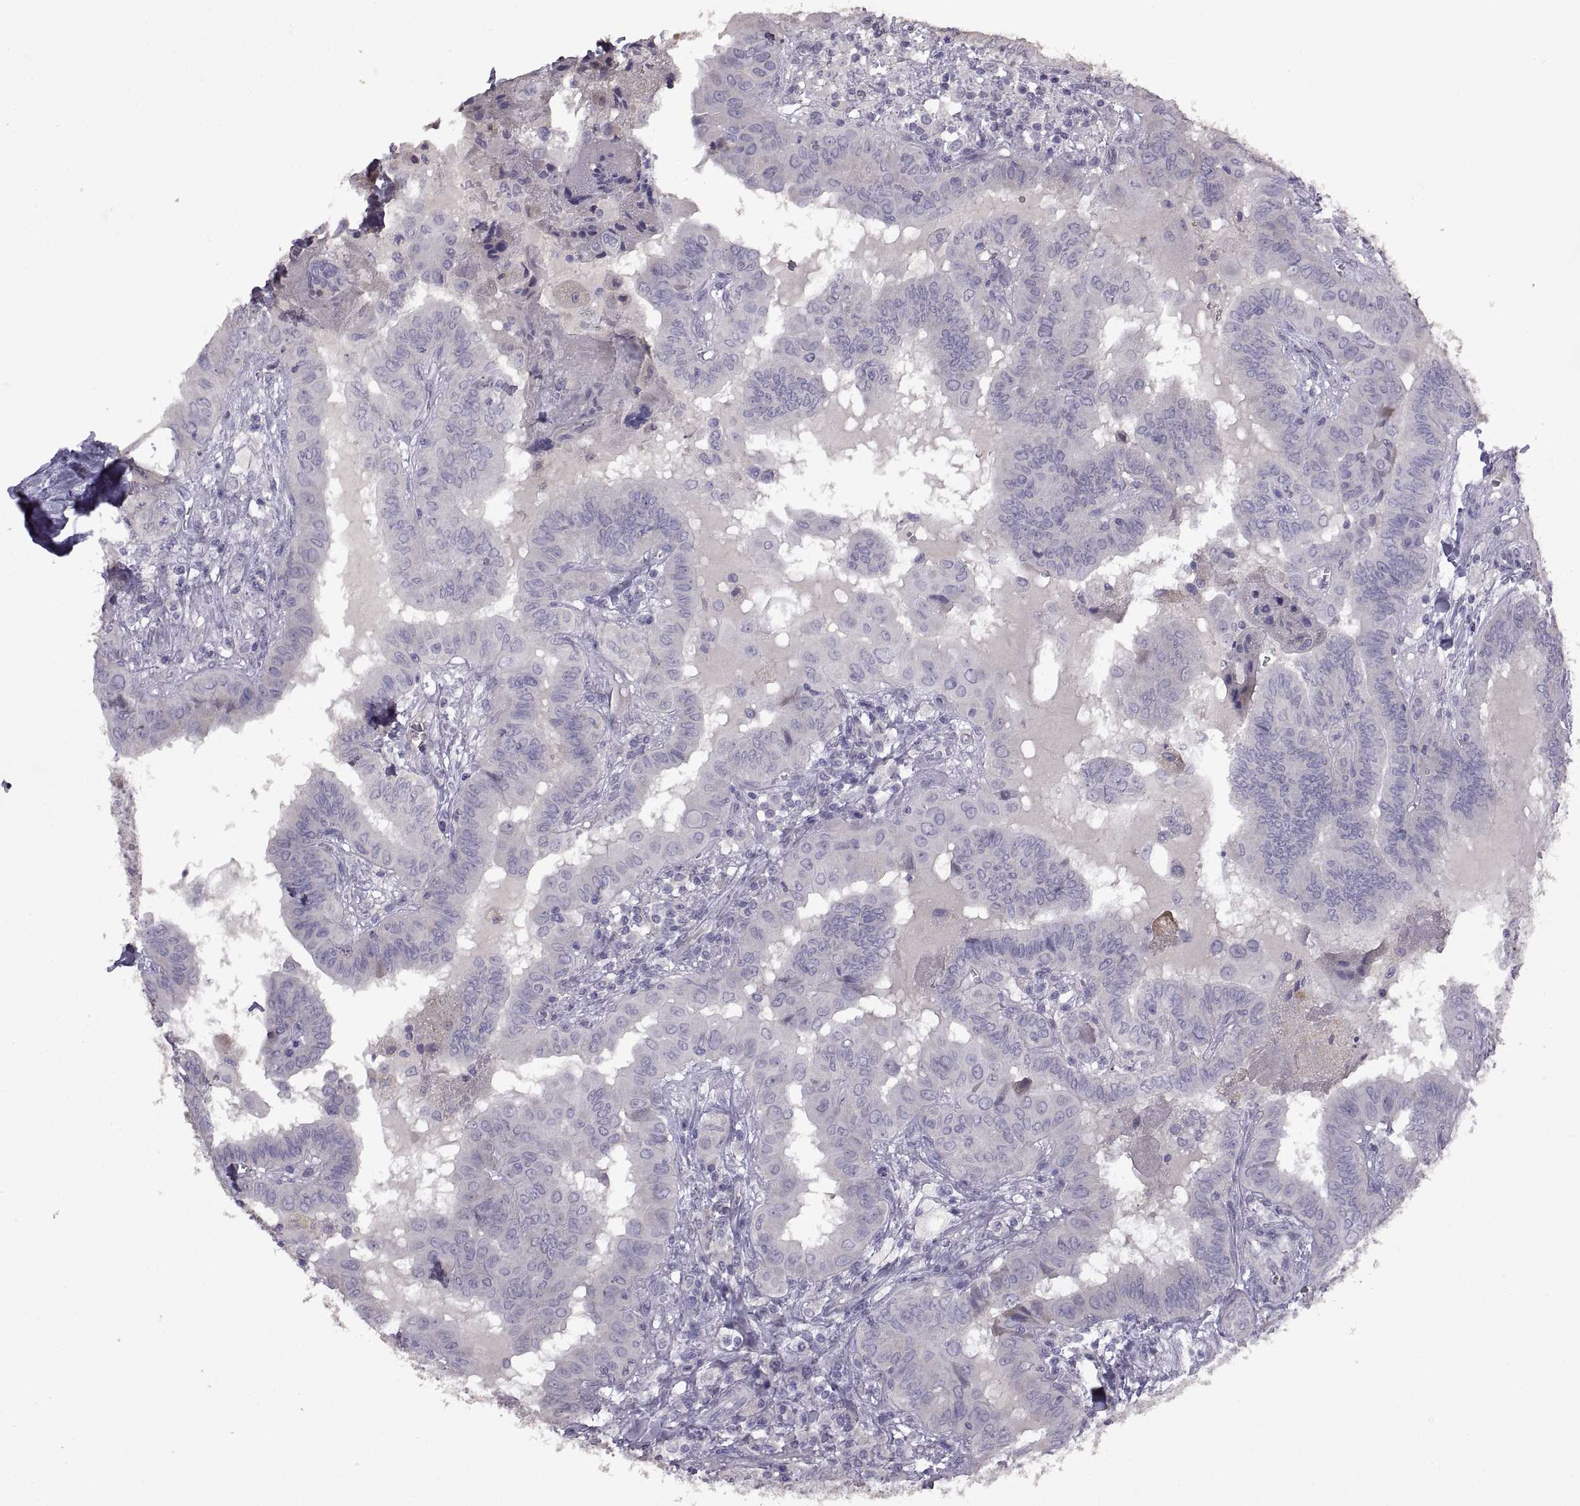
{"staining": {"intensity": "negative", "quantity": "none", "location": "none"}, "tissue": "thyroid cancer", "cell_type": "Tumor cells", "image_type": "cancer", "snomed": [{"axis": "morphology", "description": "Papillary adenocarcinoma, NOS"}, {"axis": "topography", "description": "Thyroid gland"}], "caption": "A photomicrograph of human thyroid cancer is negative for staining in tumor cells.", "gene": "DEFB136", "patient": {"sex": "female", "age": 37}}